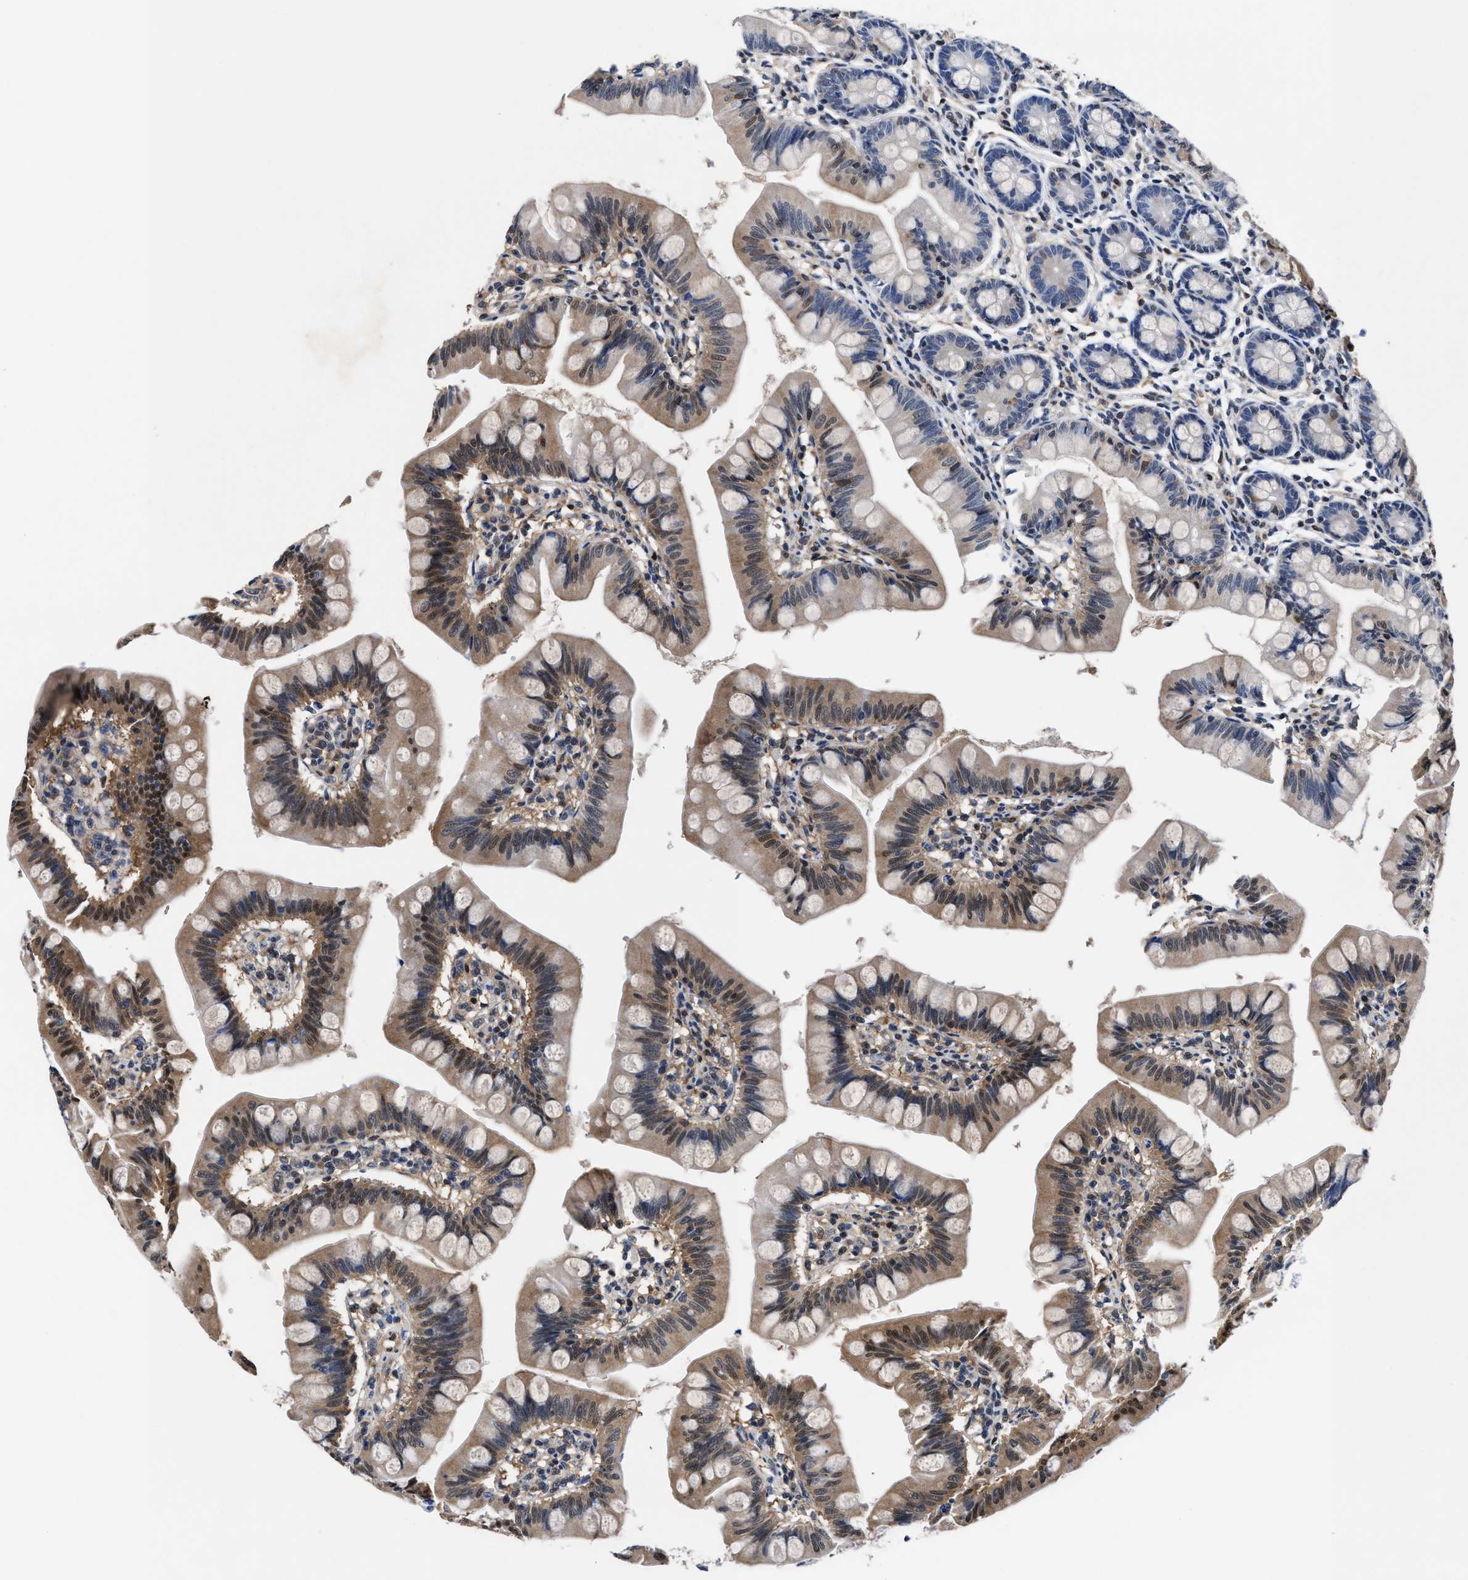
{"staining": {"intensity": "moderate", "quantity": "25%-75%", "location": "cytoplasmic/membranous,nuclear"}, "tissue": "small intestine", "cell_type": "Glandular cells", "image_type": "normal", "snomed": [{"axis": "morphology", "description": "Normal tissue, NOS"}, {"axis": "topography", "description": "Small intestine"}], "caption": "IHC of benign human small intestine demonstrates medium levels of moderate cytoplasmic/membranous,nuclear expression in about 25%-75% of glandular cells.", "gene": "ACLY", "patient": {"sex": "male", "age": 7}}